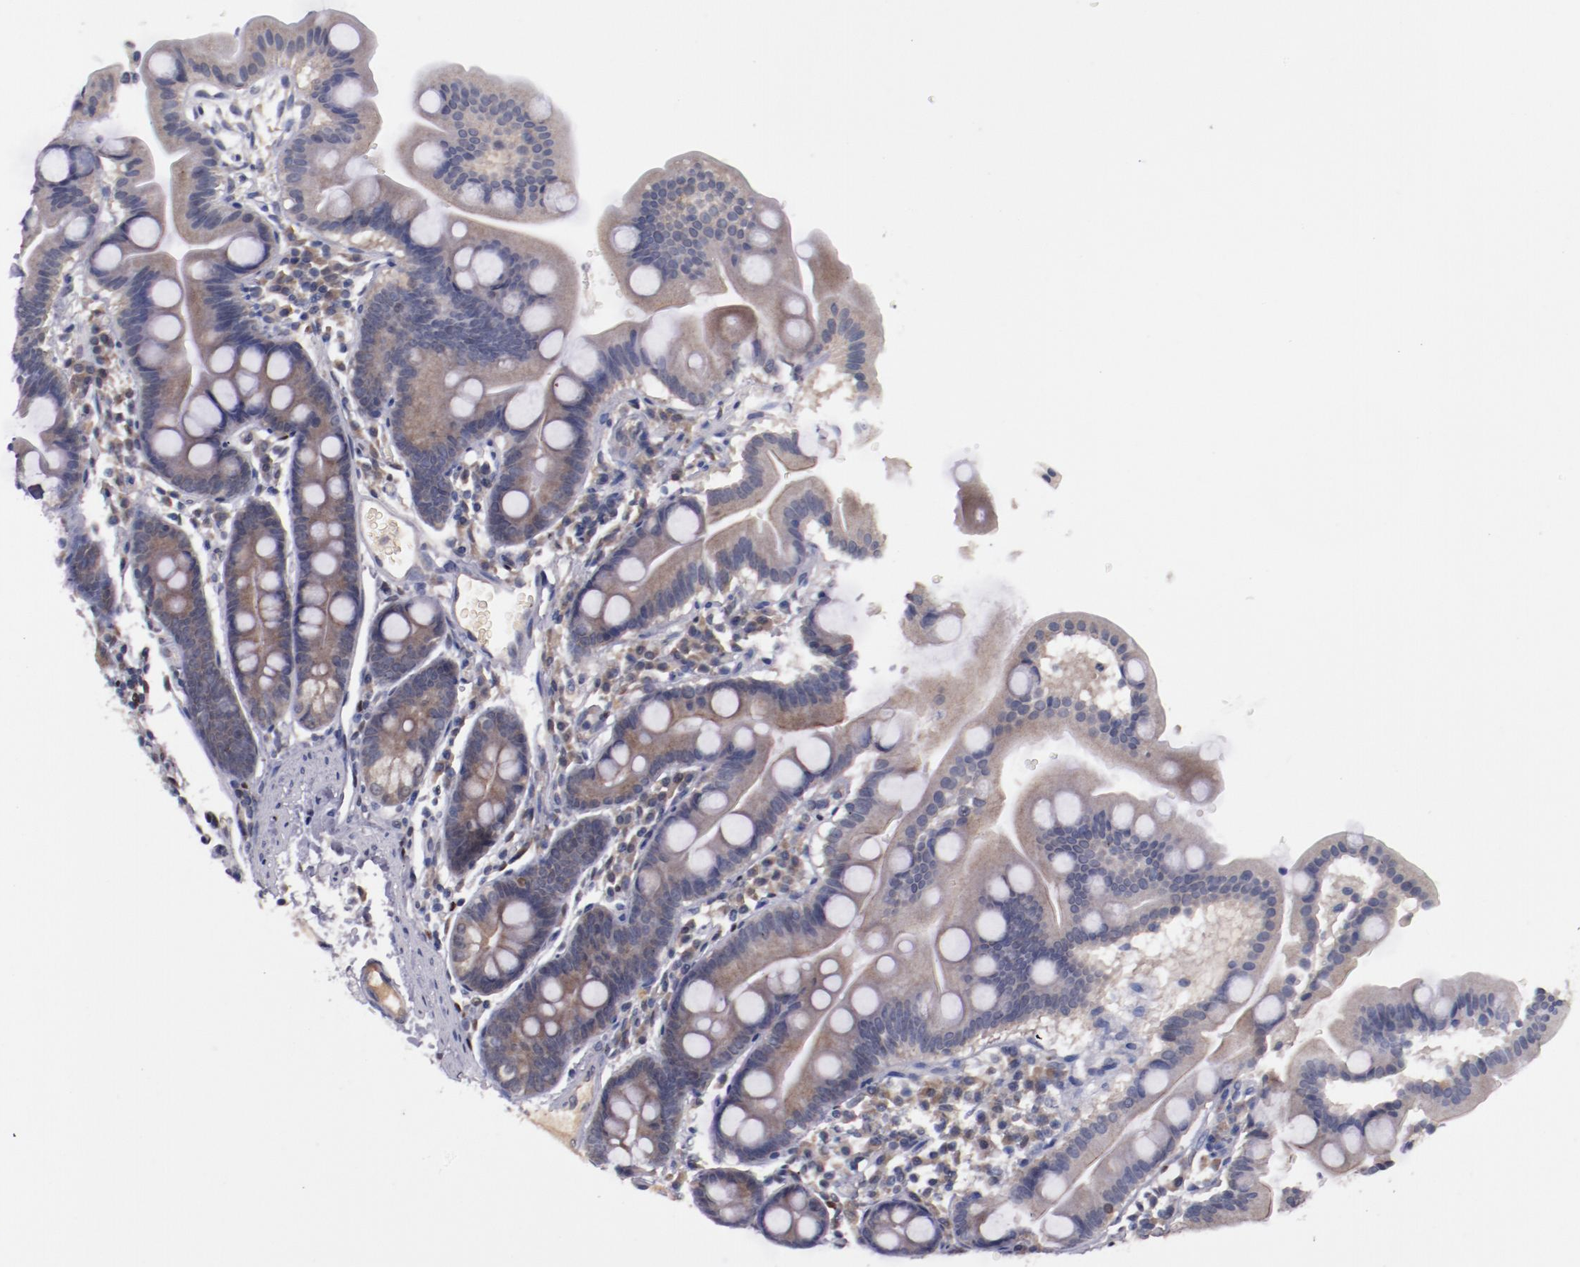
{"staining": {"intensity": "weak", "quantity": ">75%", "location": "cytoplasmic/membranous"}, "tissue": "duodenum", "cell_type": "Glandular cells", "image_type": "normal", "snomed": [{"axis": "morphology", "description": "Normal tissue, NOS"}, {"axis": "topography", "description": "Duodenum"}], "caption": "This is an image of immunohistochemistry (IHC) staining of normal duodenum, which shows weak expression in the cytoplasmic/membranous of glandular cells.", "gene": "FAM81A", "patient": {"sex": "male", "age": 50}}